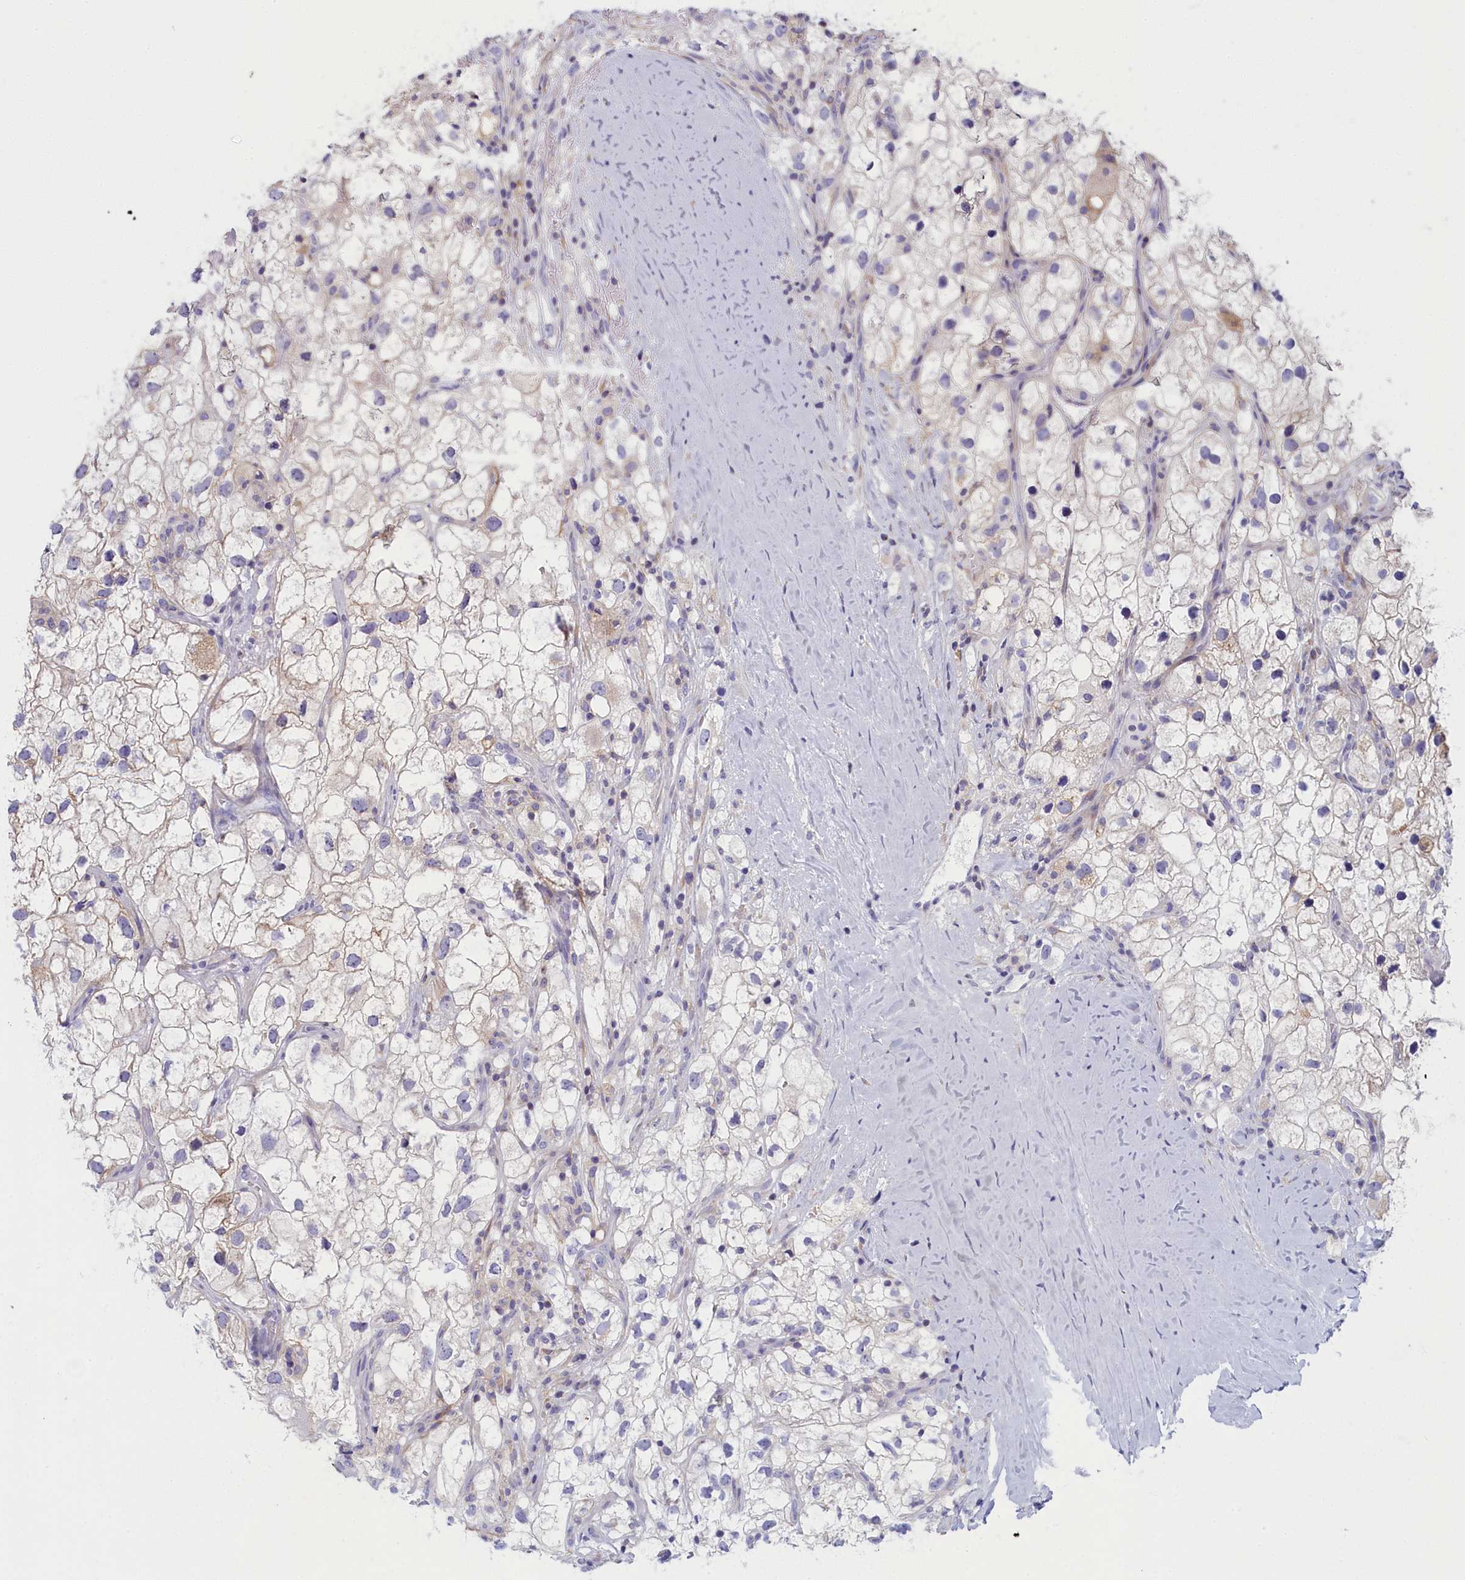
{"staining": {"intensity": "negative", "quantity": "none", "location": "none"}, "tissue": "renal cancer", "cell_type": "Tumor cells", "image_type": "cancer", "snomed": [{"axis": "morphology", "description": "Adenocarcinoma, NOS"}, {"axis": "topography", "description": "Kidney"}], "caption": "A high-resolution histopathology image shows IHC staining of renal cancer, which exhibits no significant positivity in tumor cells.", "gene": "NOL10", "patient": {"sex": "male", "age": 59}}